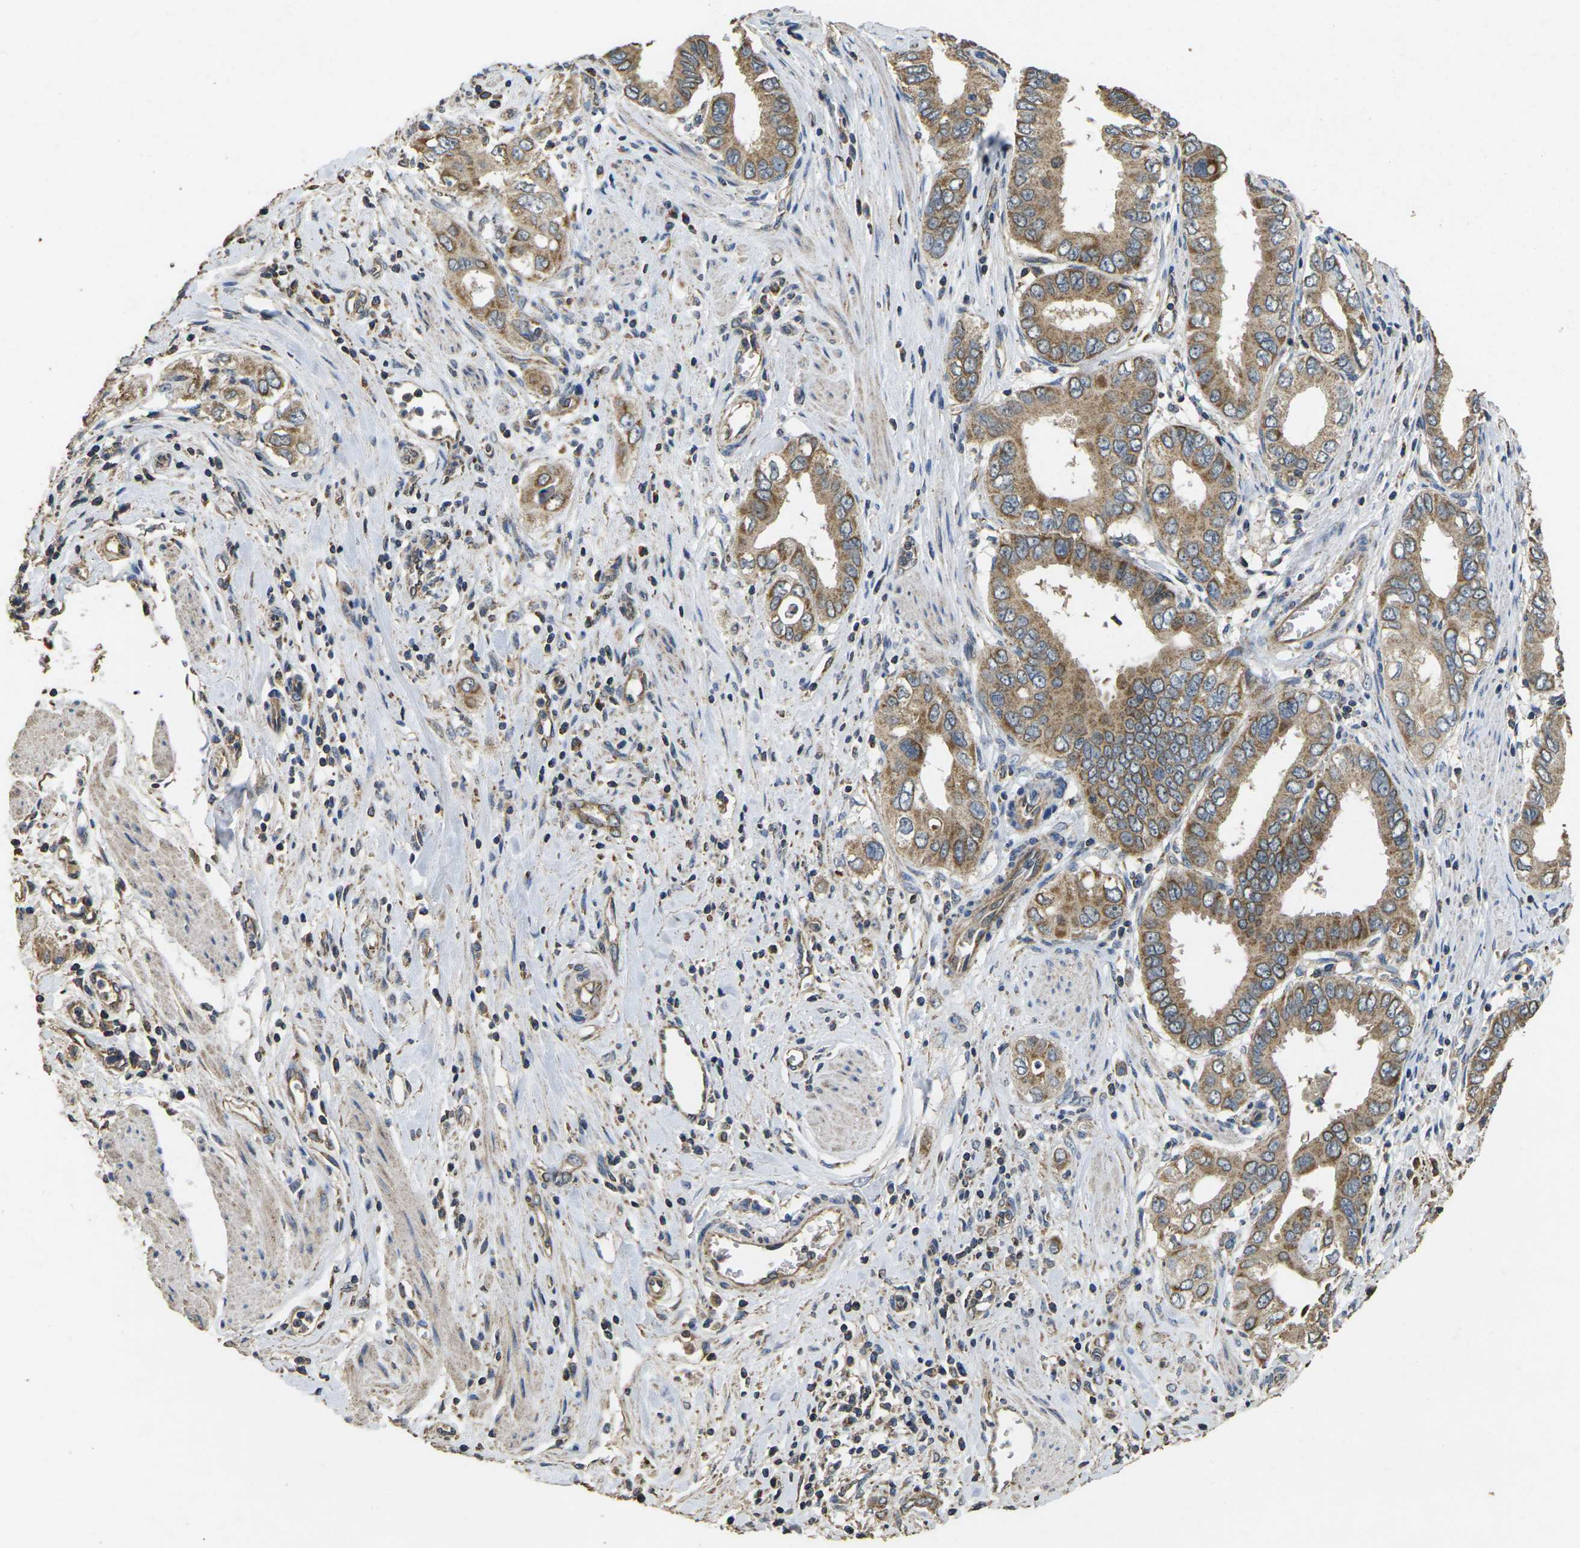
{"staining": {"intensity": "moderate", "quantity": ">75%", "location": "cytoplasmic/membranous"}, "tissue": "pancreatic cancer", "cell_type": "Tumor cells", "image_type": "cancer", "snomed": [{"axis": "morphology", "description": "Normal tissue, NOS"}, {"axis": "topography", "description": "Lymph node"}], "caption": "IHC of human pancreatic cancer displays medium levels of moderate cytoplasmic/membranous positivity in approximately >75% of tumor cells. The protein is shown in brown color, while the nuclei are stained blue.", "gene": "MAPK11", "patient": {"sex": "male", "age": 50}}